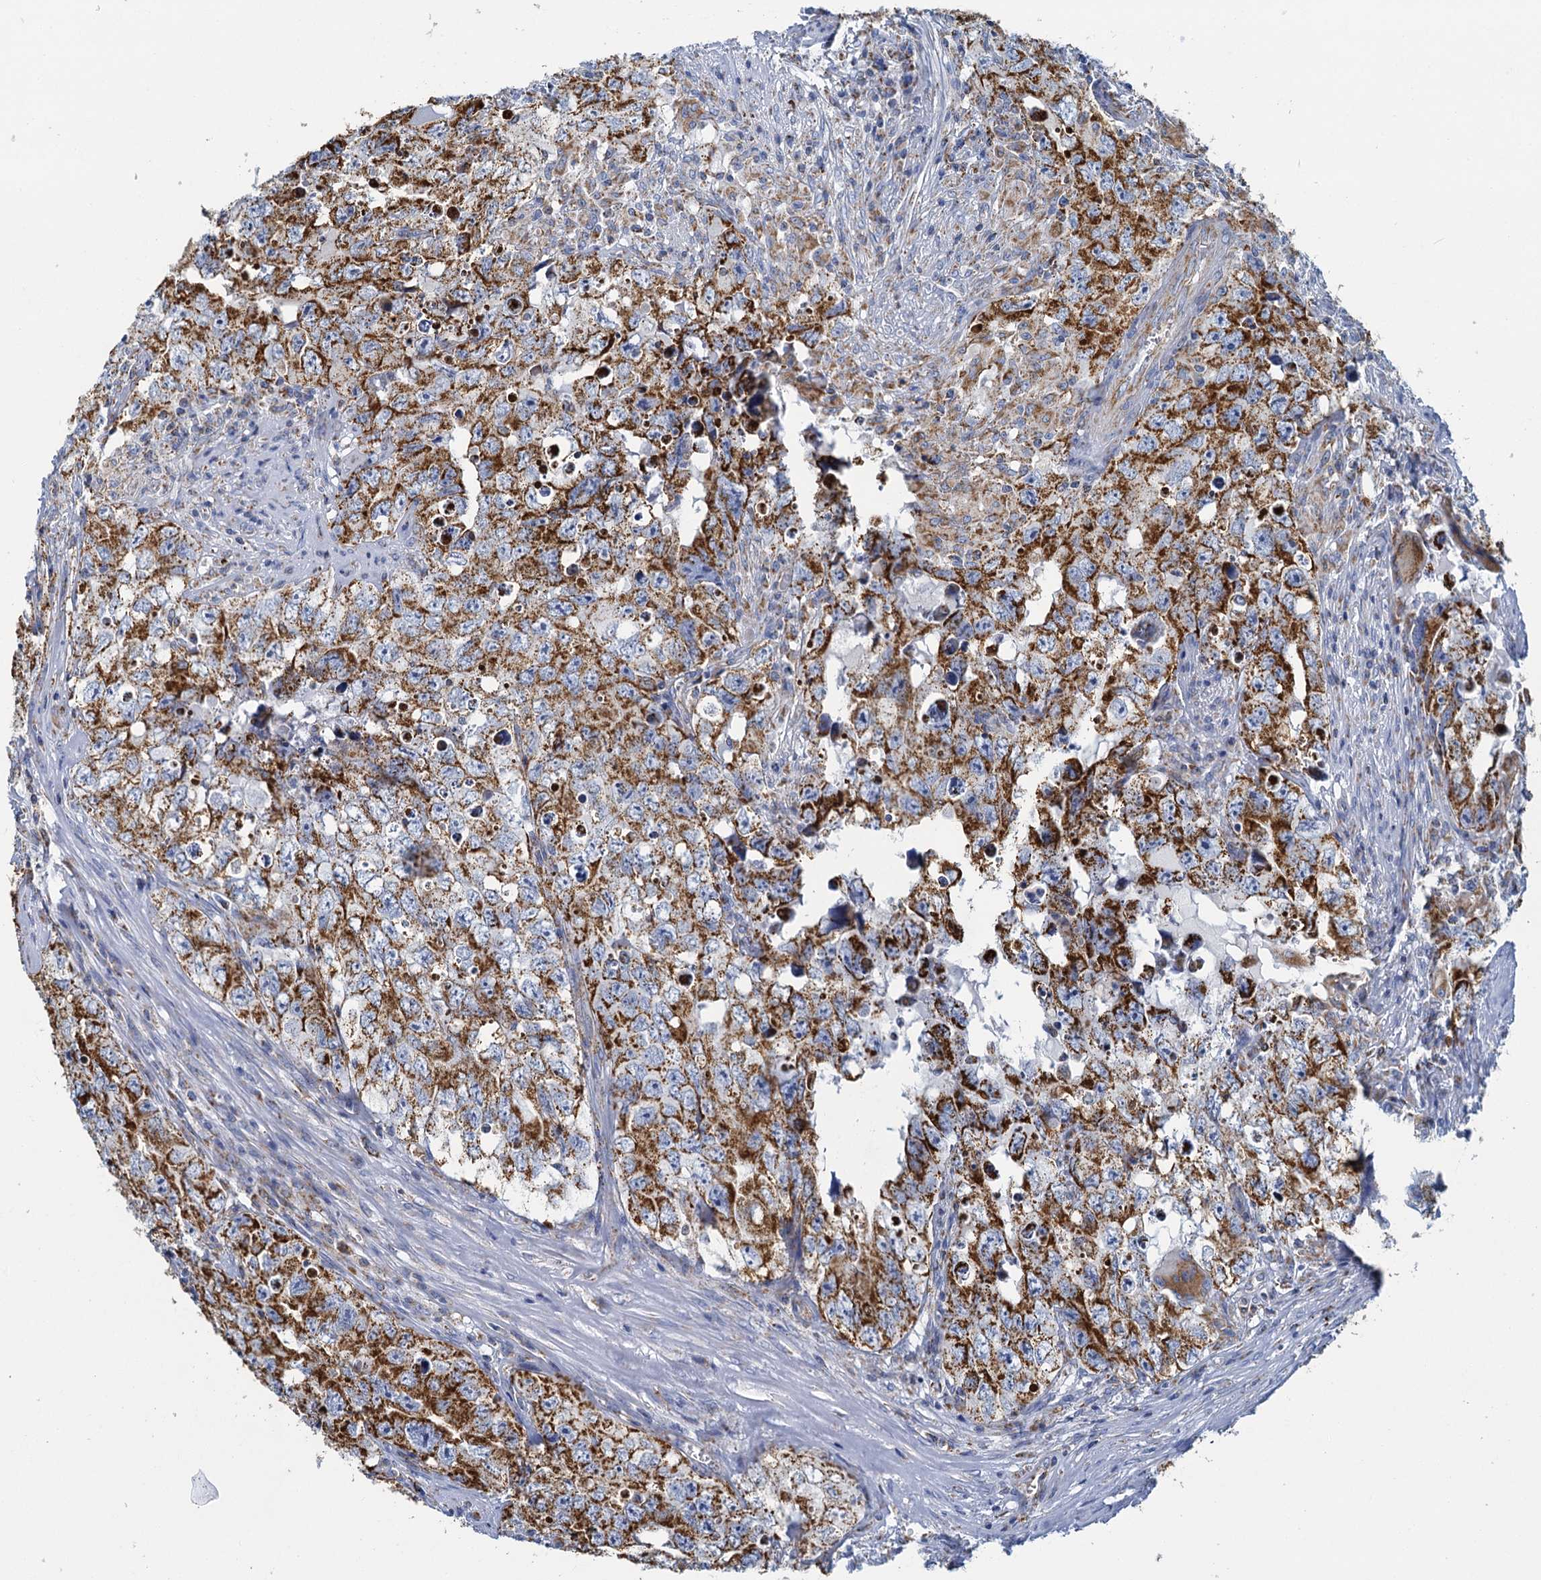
{"staining": {"intensity": "strong", "quantity": ">75%", "location": "cytoplasmic/membranous"}, "tissue": "testis cancer", "cell_type": "Tumor cells", "image_type": "cancer", "snomed": [{"axis": "morphology", "description": "Seminoma, NOS"}, {"axis": "morphology", "description": "Carcinoma, Embryonal, NOS"}, {"axis": "topography", "description": "Testis"}], "caption": "Testis seminoma stained with DAB IHC shows high levels of strong cytoplasmic/membranous staining in about >75% of tumor cells.", "gene": "CCP110", "patient": {"sex": "male", "age": 43}}